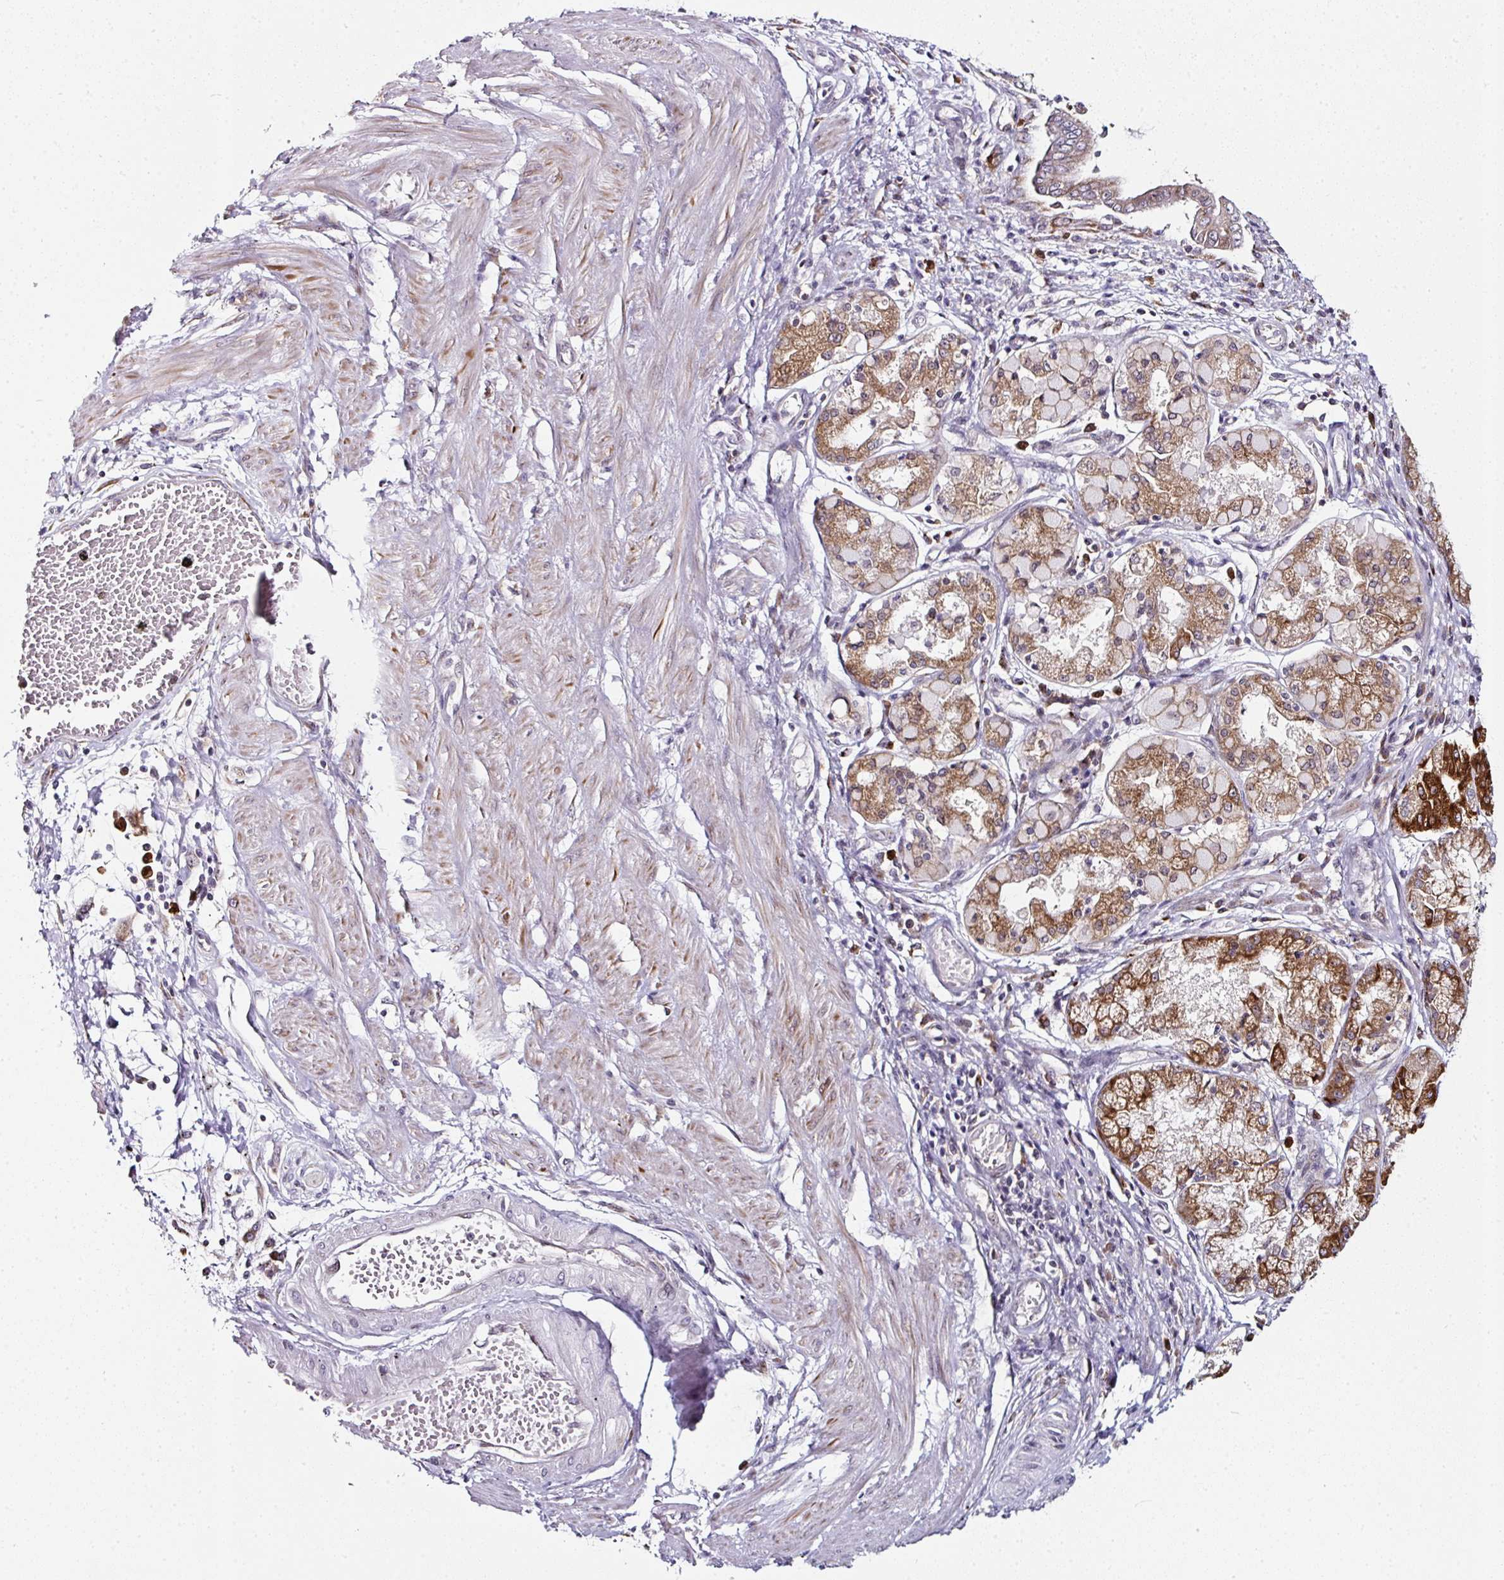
{"staining": {"intensity": "moderate", "quantity": ">75%", "location": "cytoplasmic/membranous"}, "tissue": "stomach cancer", "cell_type": "Tumor cells", "image_type": "cancer", "snomed": [{"axis": "morphology", "description": "Adenocarcinoma, NOS"}, {"axis": "topography", "description": "Stomach"}], "caption": "Human adenocarcinoma (stomach) stained with a brown dye demonstrates moderate cytoplasmic/membranous positive expression in about >75% of tumor cells.", "gene": "APOLD1", "patient": {"sex": "male", "age": 59}}